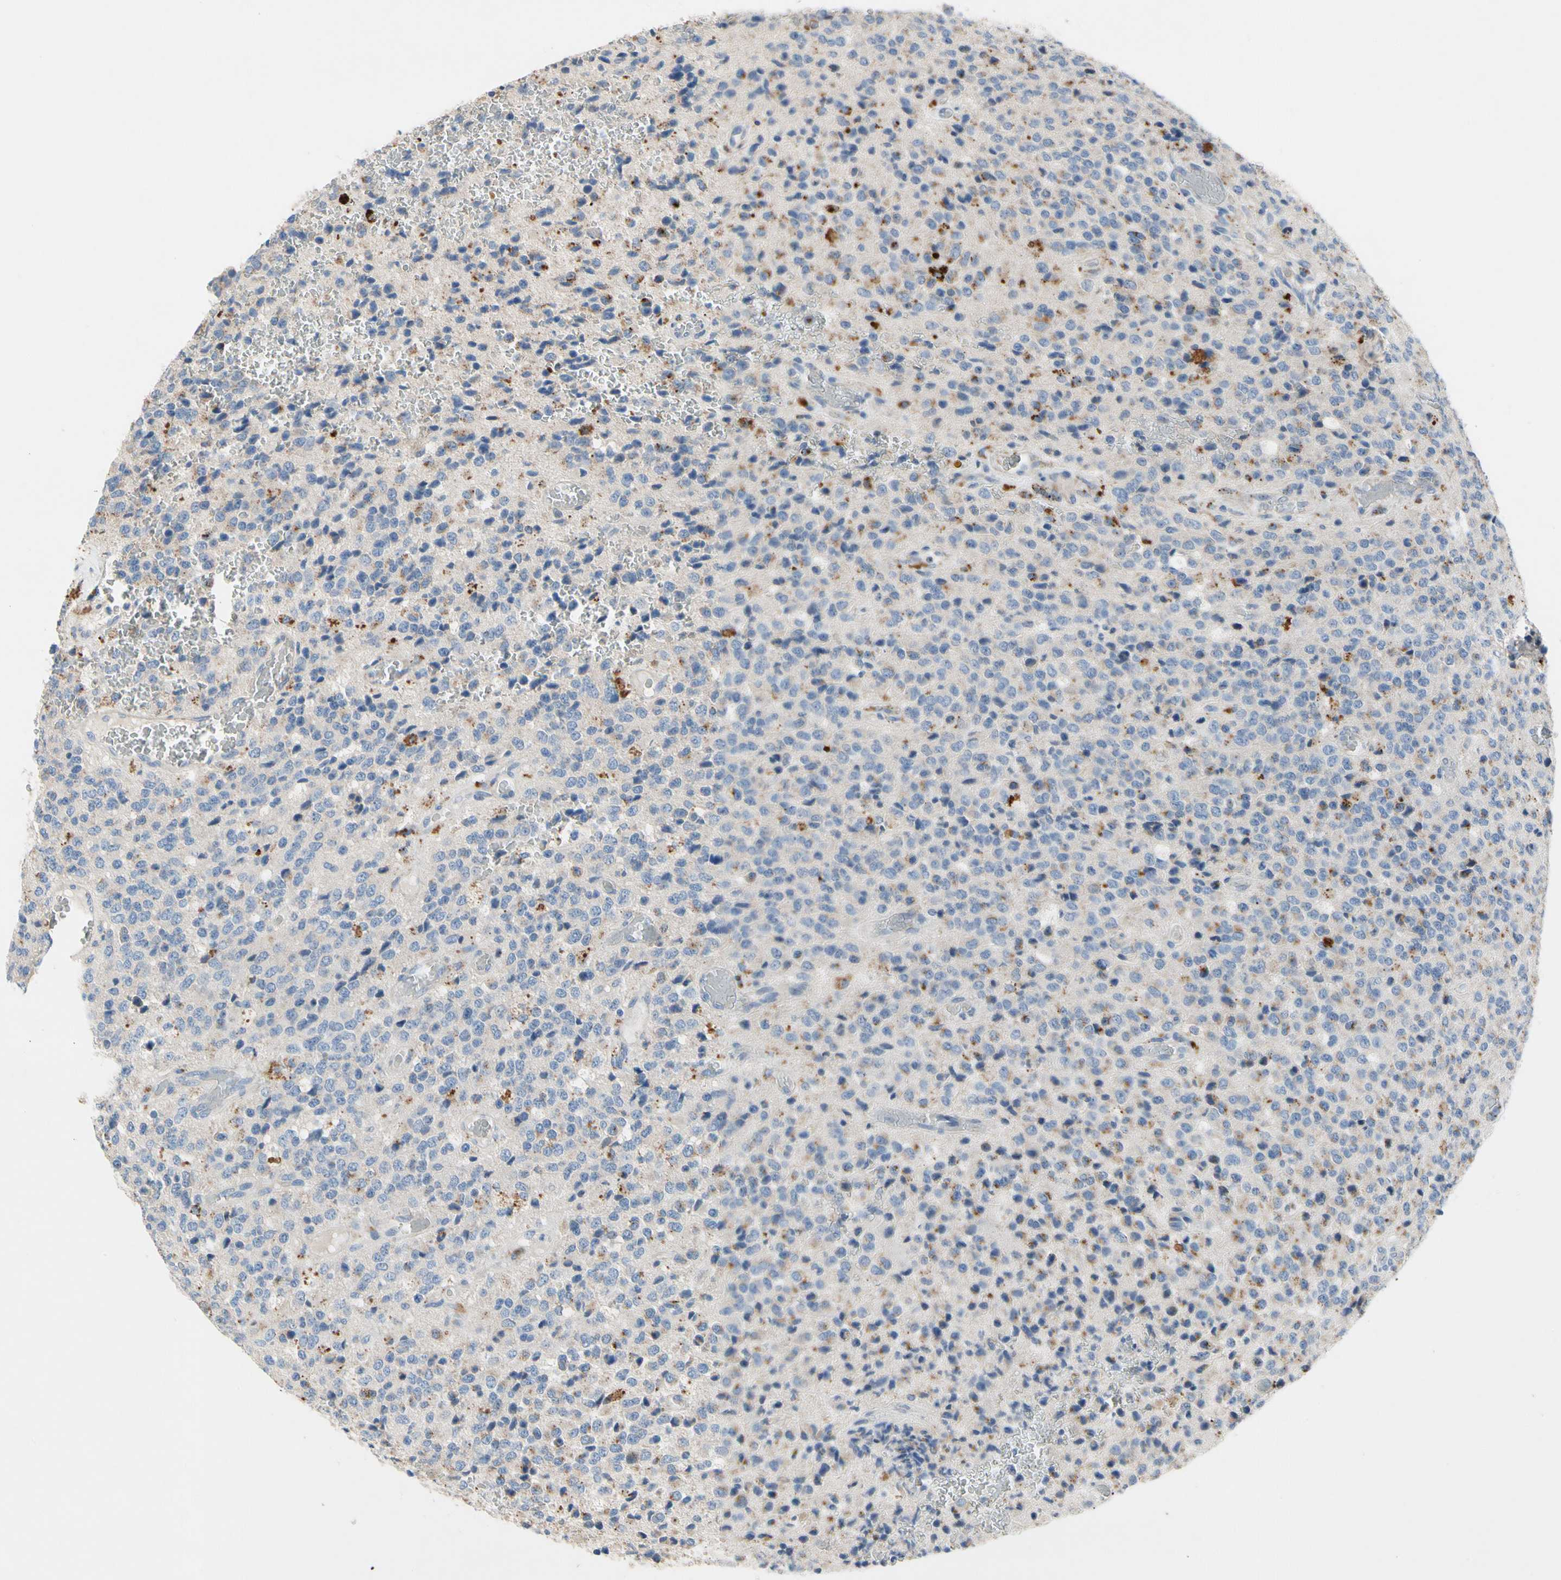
{"staining": {"intensity": "moderate", "quantity": "25%-75%", "location": "cytoplasmic/membranous"}, "tissue": "glioma", "cell_type": "Tumor cells", "image_type": "cancer", "snomed": [{"axis": "morphology", "description": "Glioma, malignant, High grade"}, {"axis": "topography", "description": "pancreas cauda"}], "caption": "Tumor cells display moderate cytoplasmic/membranous positivity in about 25%-75% of cells in malignant glioma (high-grade).", "gene": "RETSAT", "patient": {"sex": "male", "age": 60}}